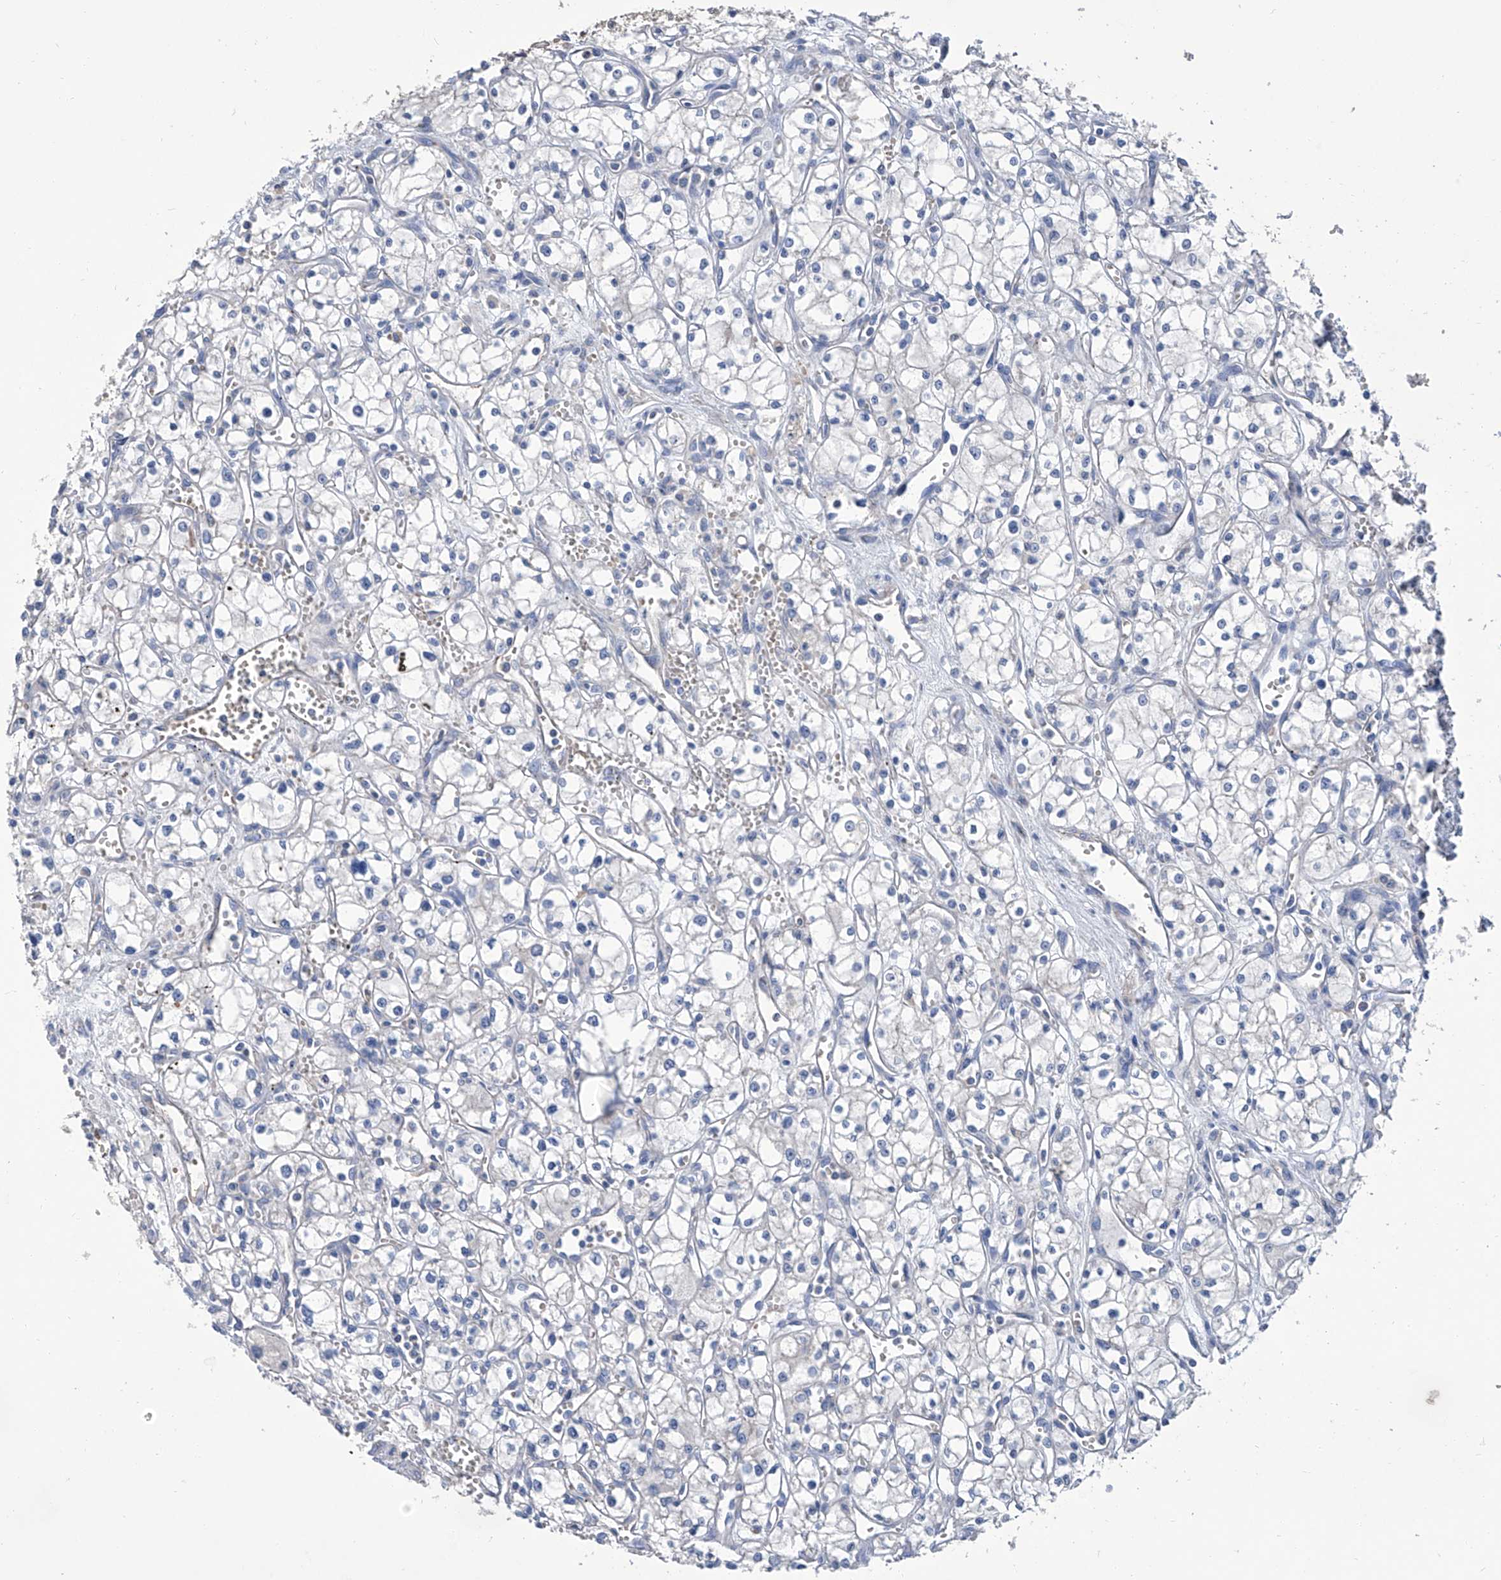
{"staining": {"intensity": "negative", "quantity": "none", "location": "none"}, "tissue": "renal cancer", "cell_type": "Tumor cells", "image_type": "cancer", "snomed": [{"axis": "morphology", "description": "Adenocarcinoma, NOS"}, {"axis": "topography", "description": "Kidney"}], "caption": "Immunohistochemistry of human renal cancer exhibits no staining in tumor cells.", "gene": "GPT", "patient": {"sex": "male", "age": 59}}